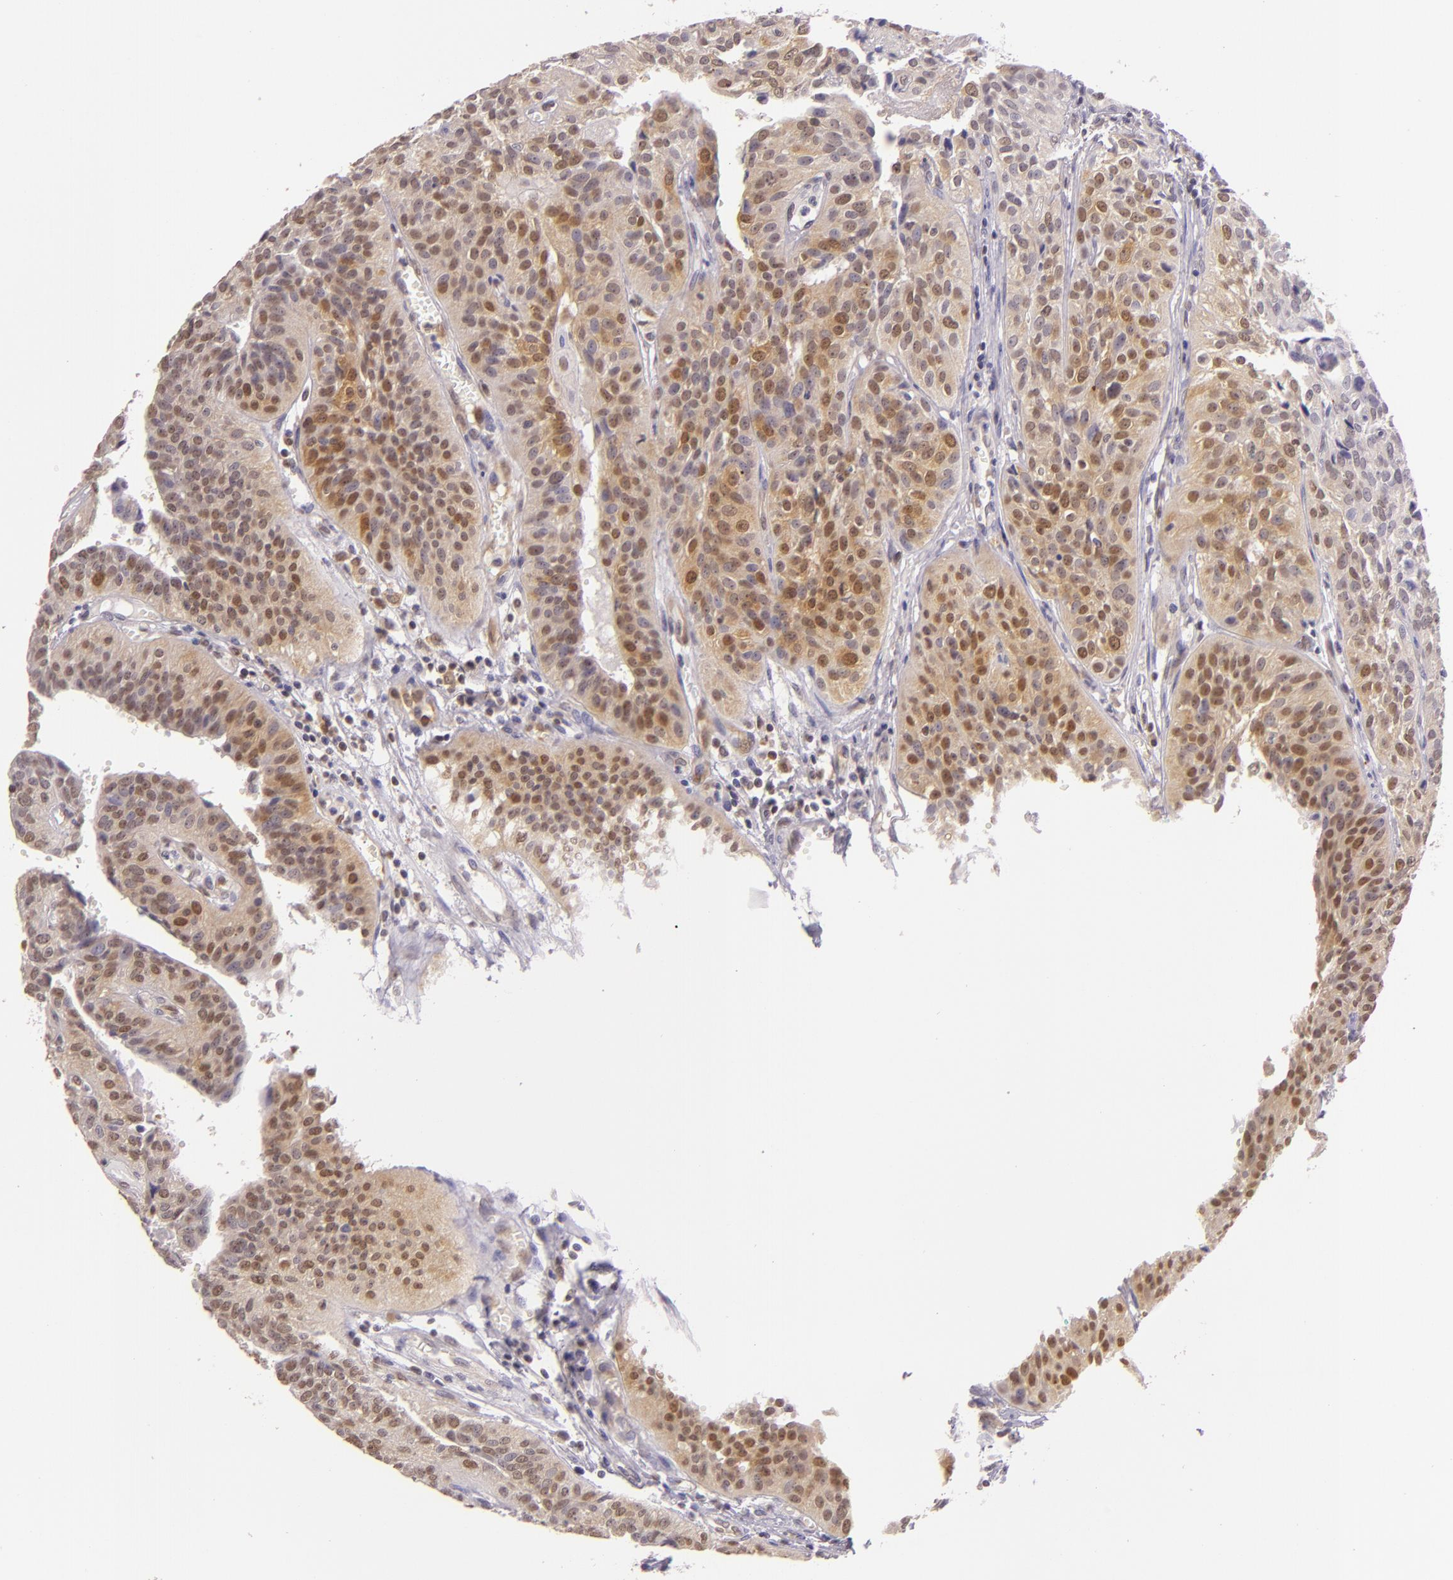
{"staining": {"intensity": "moderate", "quantity": "25%-75%", "location": "cytoplasmic/membranous,nuclear"}, "tissue": "urothelial cancer", "cell_type": "Tumor cells", "image_type": "cancer", "snomed": [{"axis": "morphology", "description": "Urothelial carcinoma, High grade"}, {"axis": "topography", "description": "Urinary bladder"}], "caption": "Brown immunohistochemical staining in urothelial carcinoma (high-grade) exhibits moderate cytoplasmic/membranous and nuclear expression in approximately 25%-75% of tumor cells.", "gene": "HSPA8", "patient": {"sex": "male", "age": 56}}